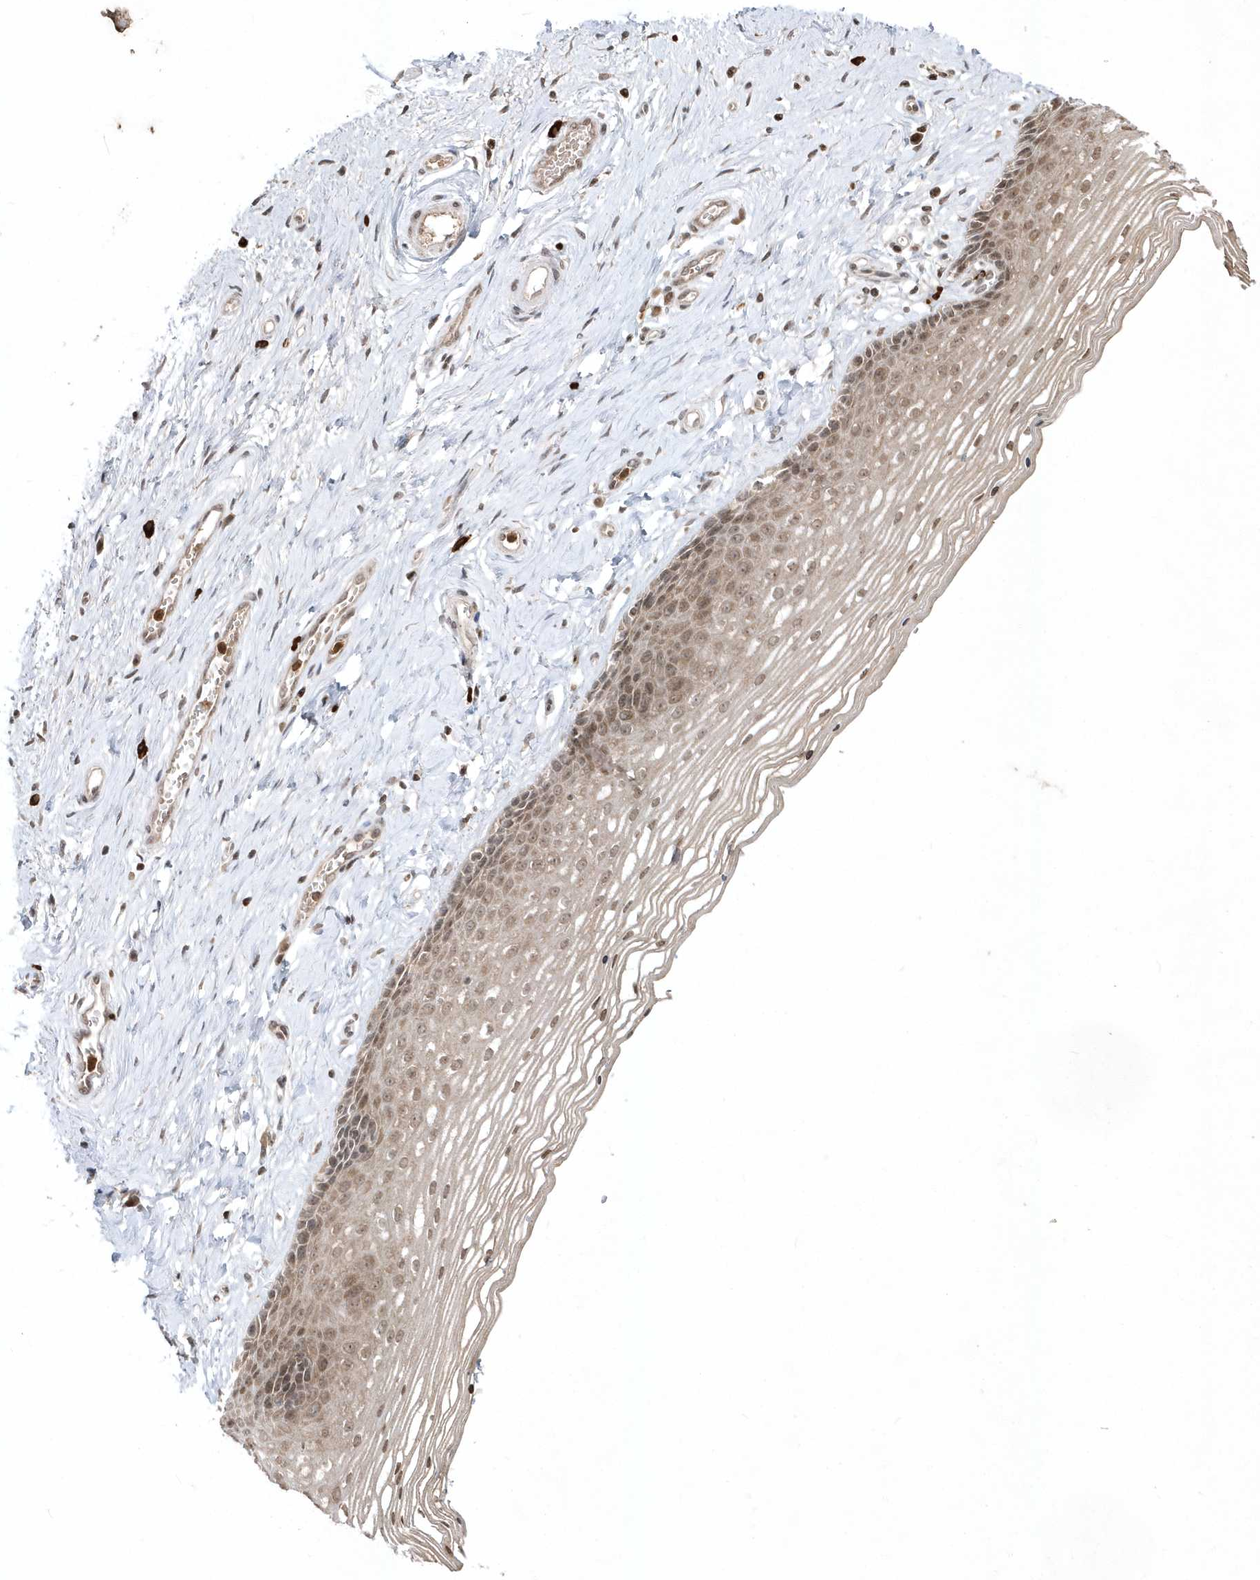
{"staining": {"intensity": "moderate", "quantity": ">75%", "location": "nuclear"}, "tissue": "vagina", "cell_type": "Squamous epithelial cells", "image_type": "normal", "snomed": [{"axis": "morphology", "description": "Normal tissue, NOS"}, {"axis": "topography", "description": "Vagina"}], "caption": "Squamous epithelial cells demonstrate moderate nuclear staining in approximately >75% of cells in benign vagina. Using DAB (brown) and hematoxylin (blue) stains, captured at high magnification using brightfield microscopy.", "gene": "EIF2B1", "patient": {"sex": "female", "age": 46}}